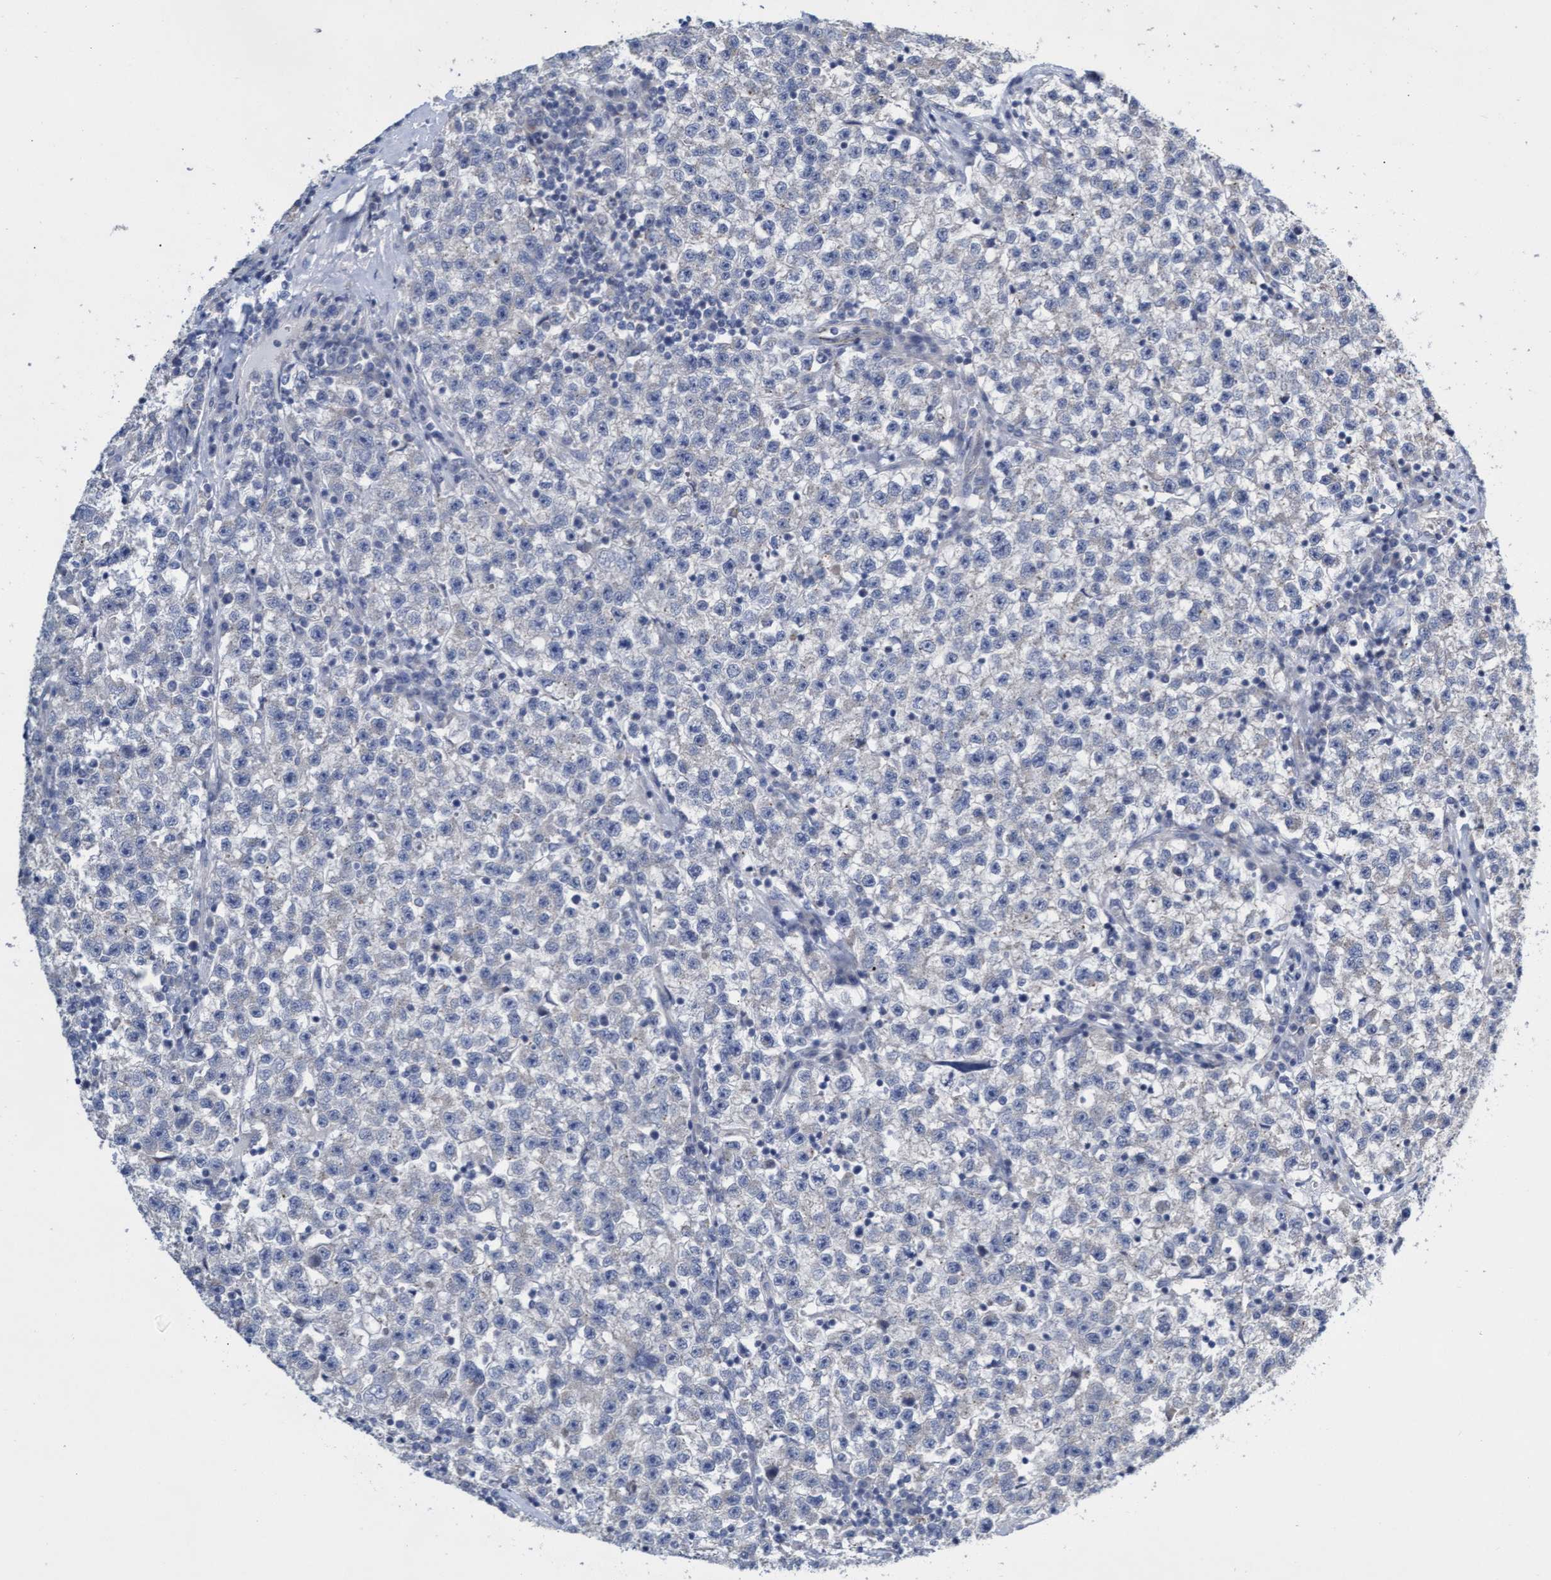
{"staining": {"intensity": "negative", "quantity": "none", "location": "none"}, "tissue": "testis cancer", "cell_type": "Tumor cells", "image_type": "cancer", "snomed": [{"axis": "morphology", "description": "Seminoma, NOS"}, {"axis": "topography", "description": "Testis"}], "caption": "Immunohistochemistry (IHC) photomicrograph of neoplastic tissue: testis seminoma stained with DAB (3,3'-diaminobenzidine) demonstrates no significant protein positivity in tumor cells.", "gene": "ABCF2", "patient": {"sex": "male", "age": 22}}